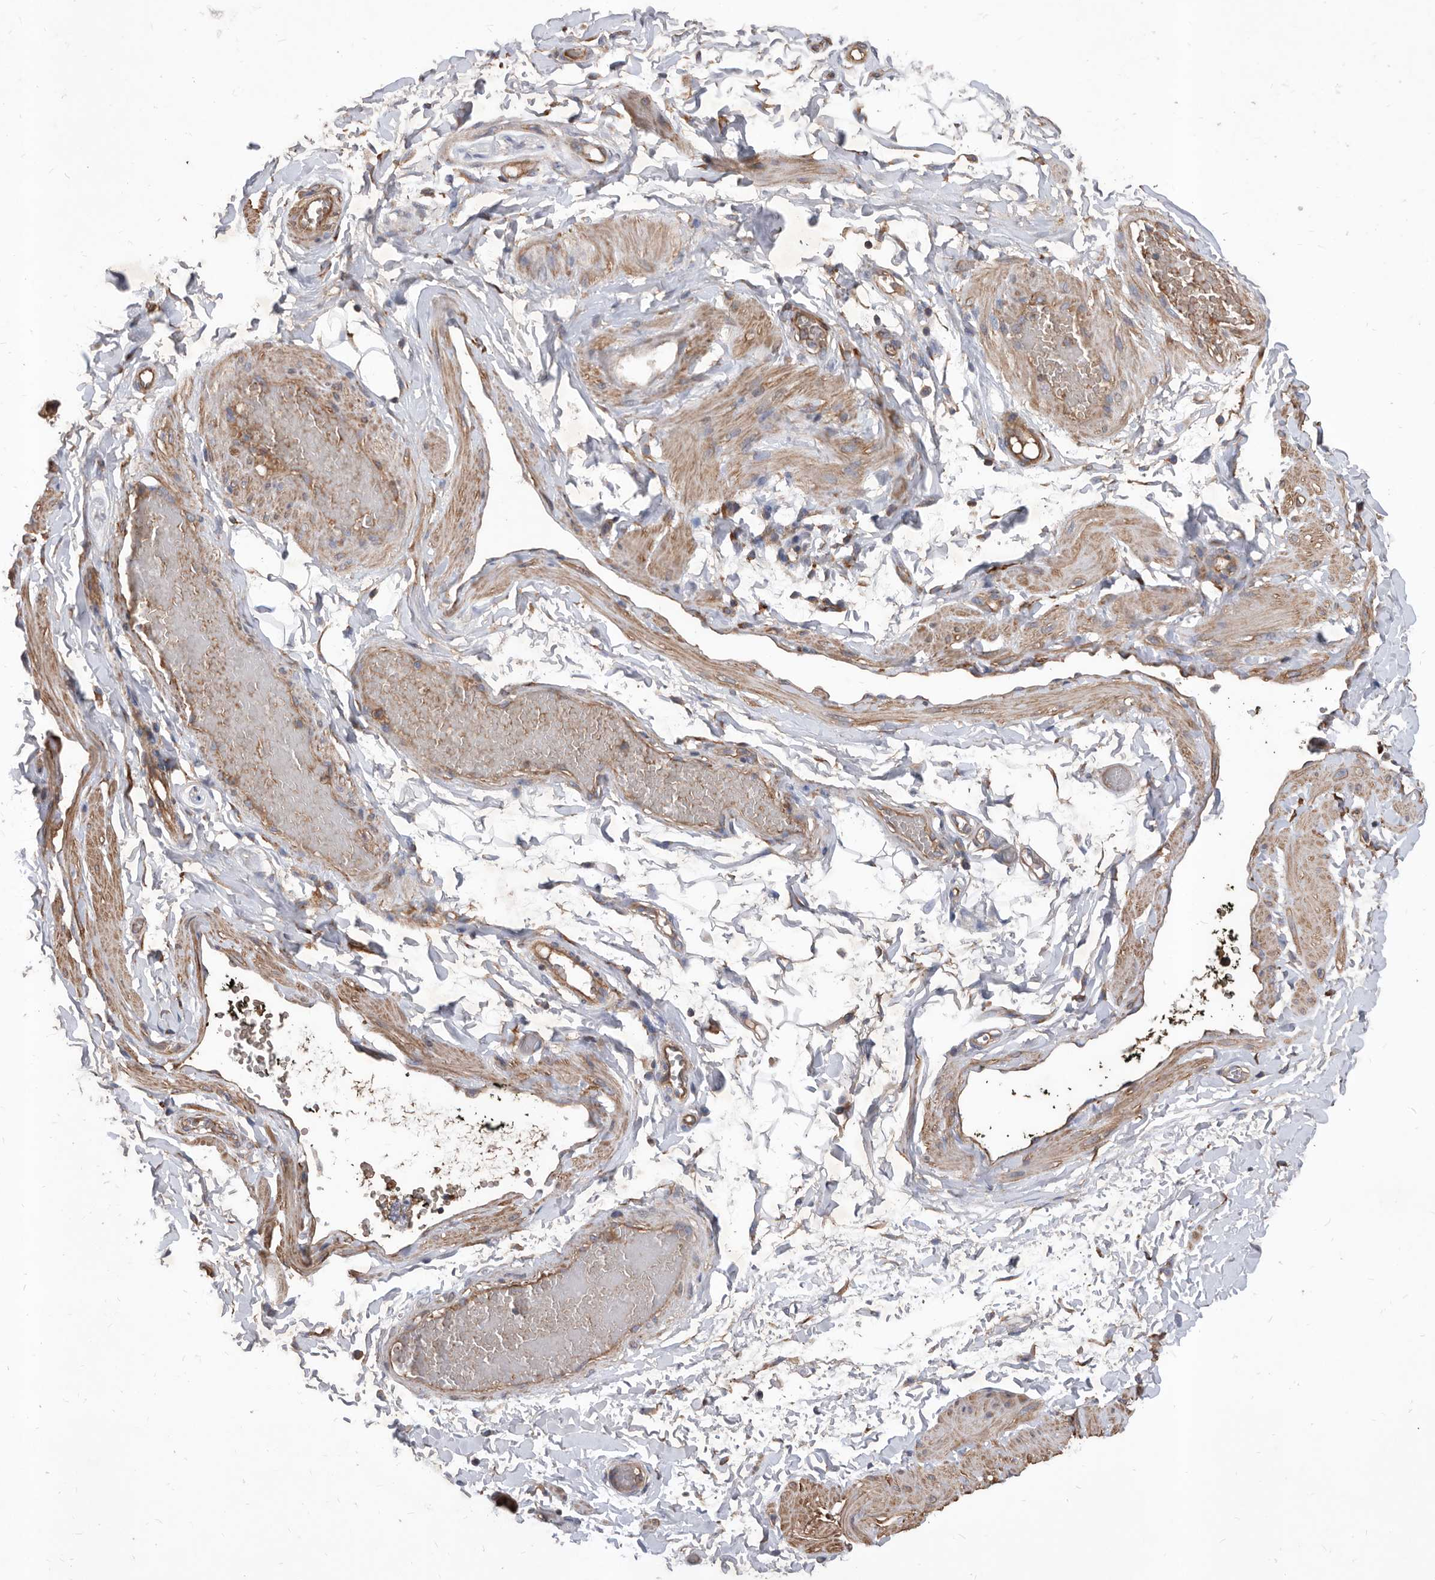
{"staining": {"intensity": "negative", "quantity": "none", "location": "none"}, "tissue": "adipose tissue", "cell_type": "Adipocytes", "image_type": "normal", "snomed": [{"axis": "morphology", "description": "Normal tissue, NOS"}, {"axis": "topography", "description": "Adipose tissue"}, {"axis": "topography", "description": "Vascular tissue"}, {"axis": "topography", "description": "Peripheral nerve tissue"}], "caption": "Micrograph shows no significant protein positivity in adipocytes of unremarkable adipose tissue. (Stains: DAB IHC with hematoxylin counter stain, Microscopy: brightfield microscopy at high magnification).", "gene": "ATP13A3", "patient": {"sex": "male", "age": 25}}